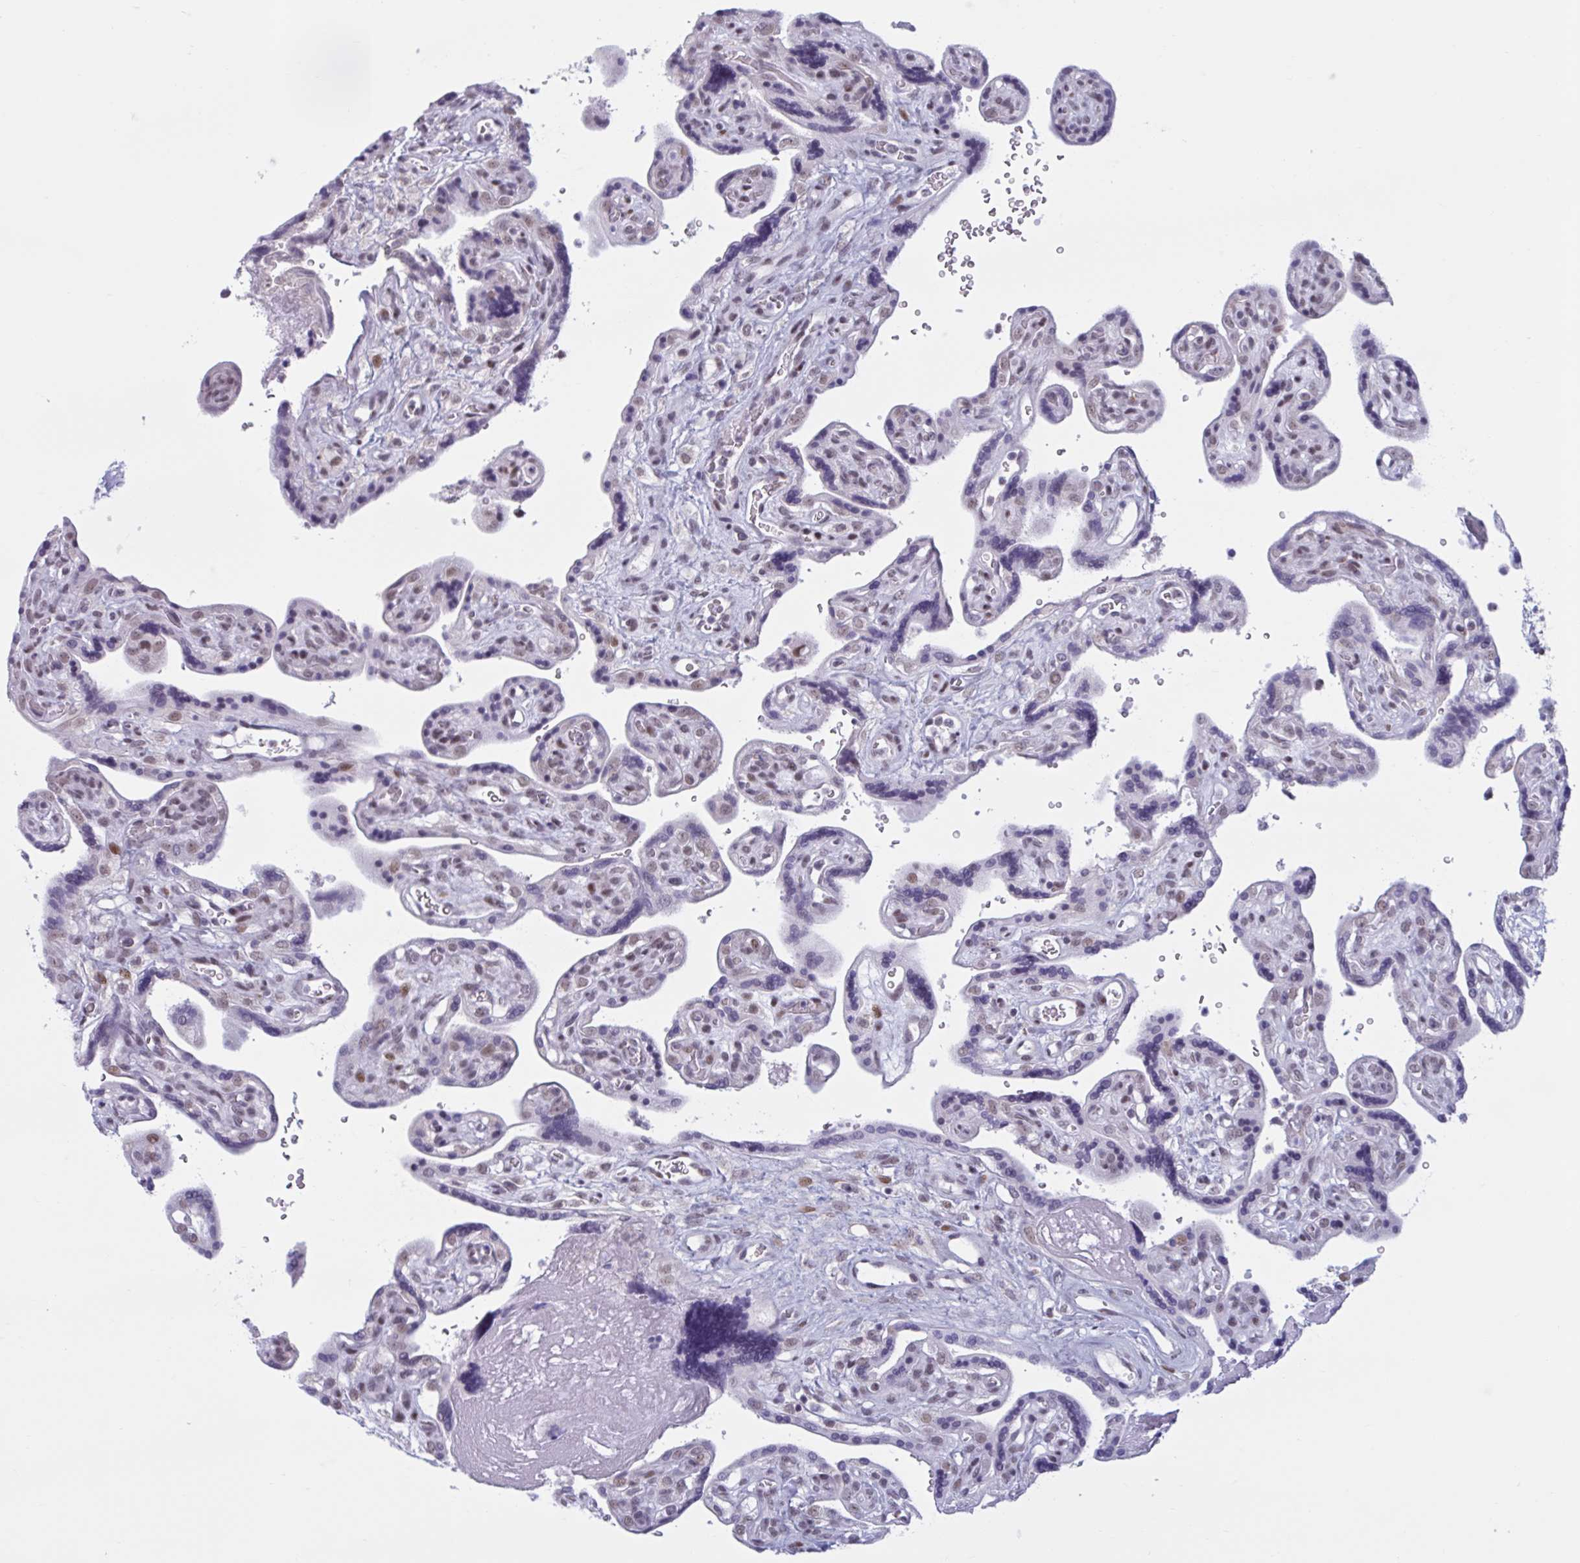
{"staining": {"intensity": "moderate", "quantity": "<25%", "location": "nuclear"}, "tissue": "placenta", "cell_type": "Trophoblastic cells", "image_type": "normal", "snomed": [{"axis": "morphology", "description": "Normal tissue, NOS"}, {"axis": "topography", "description": "Placenta"}], "caption": "The immunohistochemical stain labels moderate nuclear expression in trophoblastic cells of normal placenta. The protein is stained brown, and the nuclei are stained in blue (DAB (3,3'-diaminobenzidine) IHC with brightfield microscopy, high magnification).", "gene": "HSD17B6", "patient": {"sex": "female", "age": 39}}